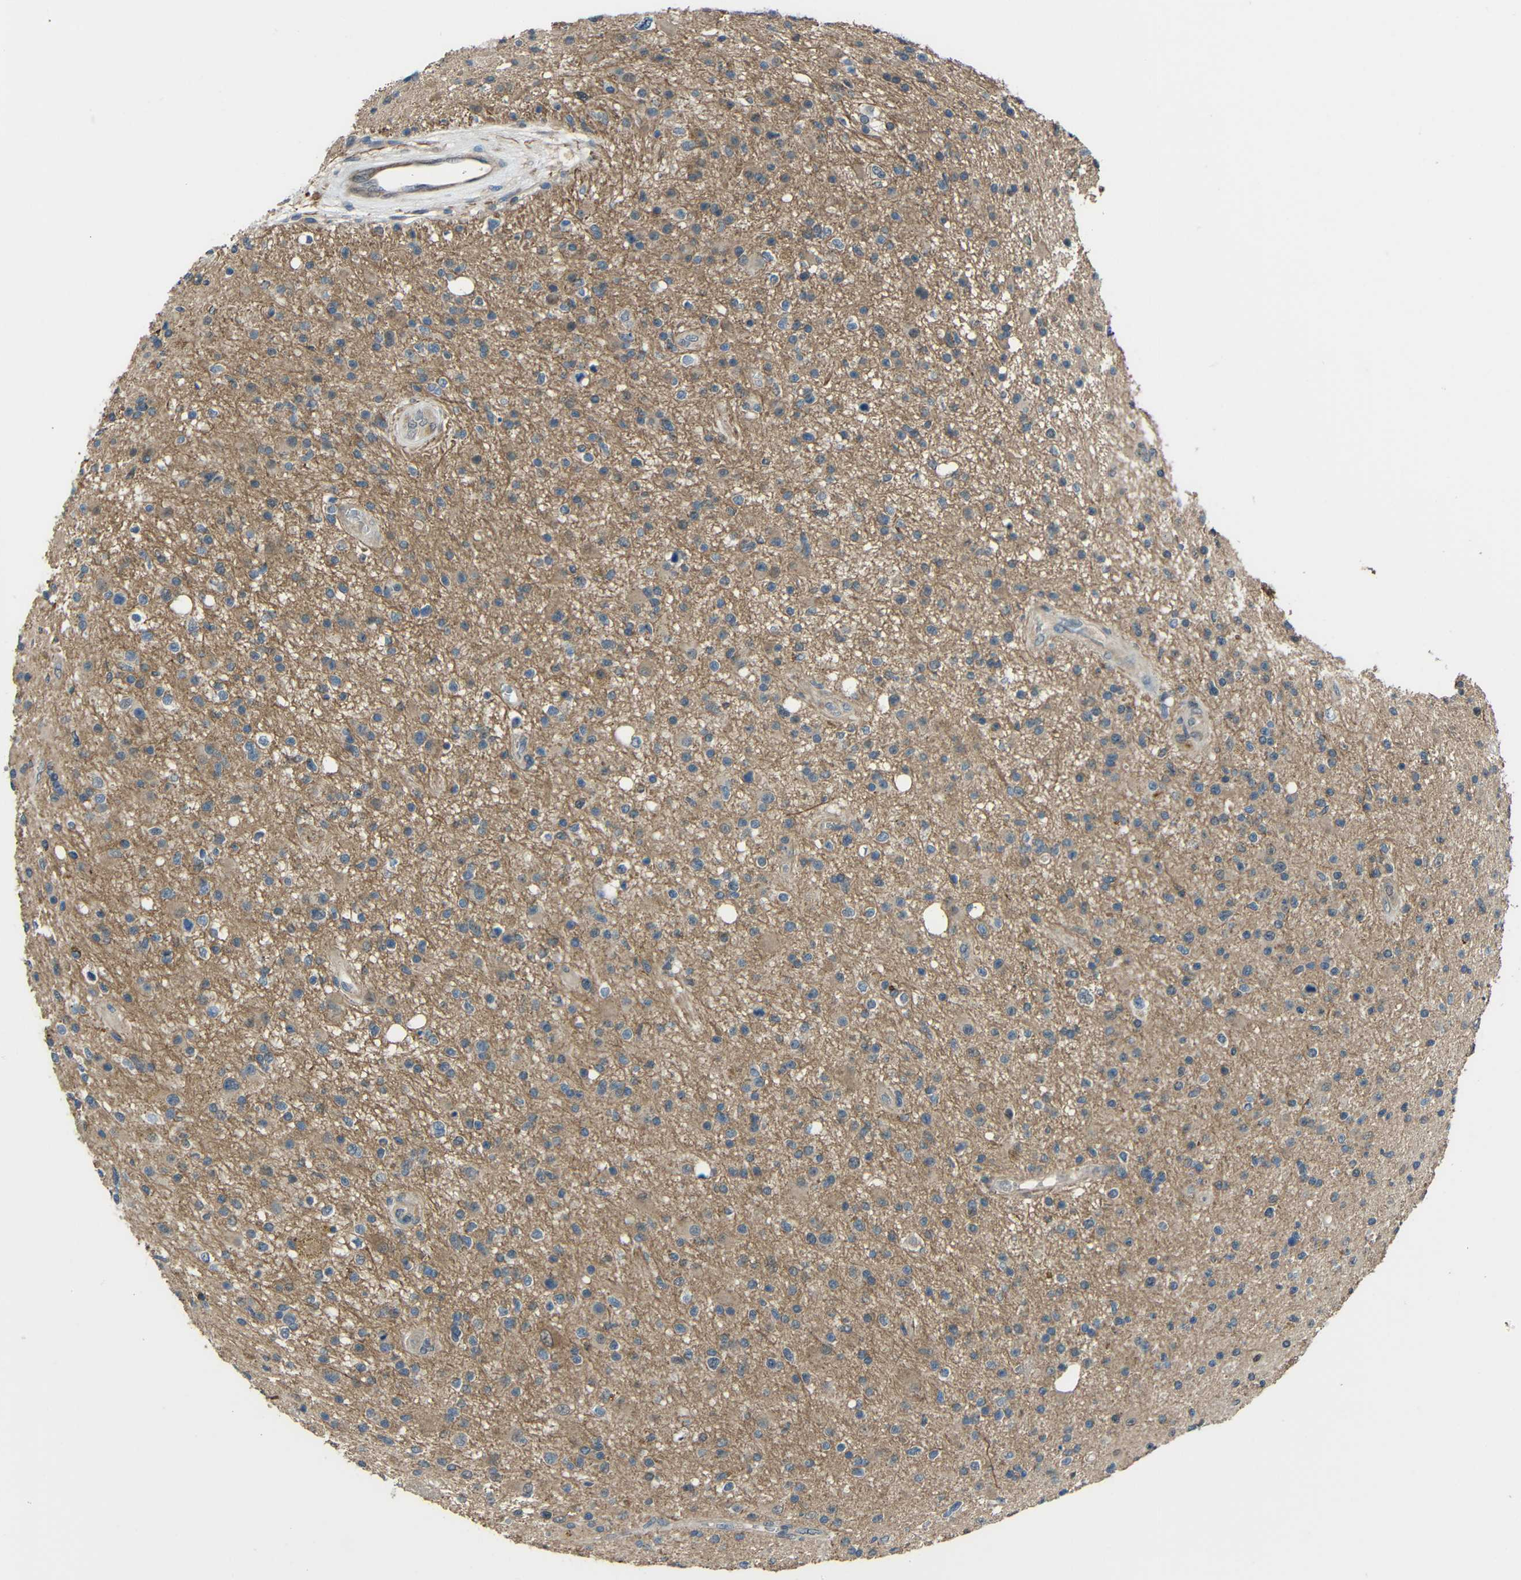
{"staining": {"intensity": "negative", "quantity": "none", "location": "none"}, "tissue": "glioma", "cell_type": "Tumor cells", "image_type": "cancer", "snomed": [{"axis": "morphology", "description": "Glioma, malignant, High grade"}, {"axis": "topography", "description": "Brain"}], "caption": "This is an immunohistochemistry image of human malignant glioma (high-grade). There is no staining in tumor cells.", "gene": "STBD1", "patient": {"sex": "male", "age": 33}}